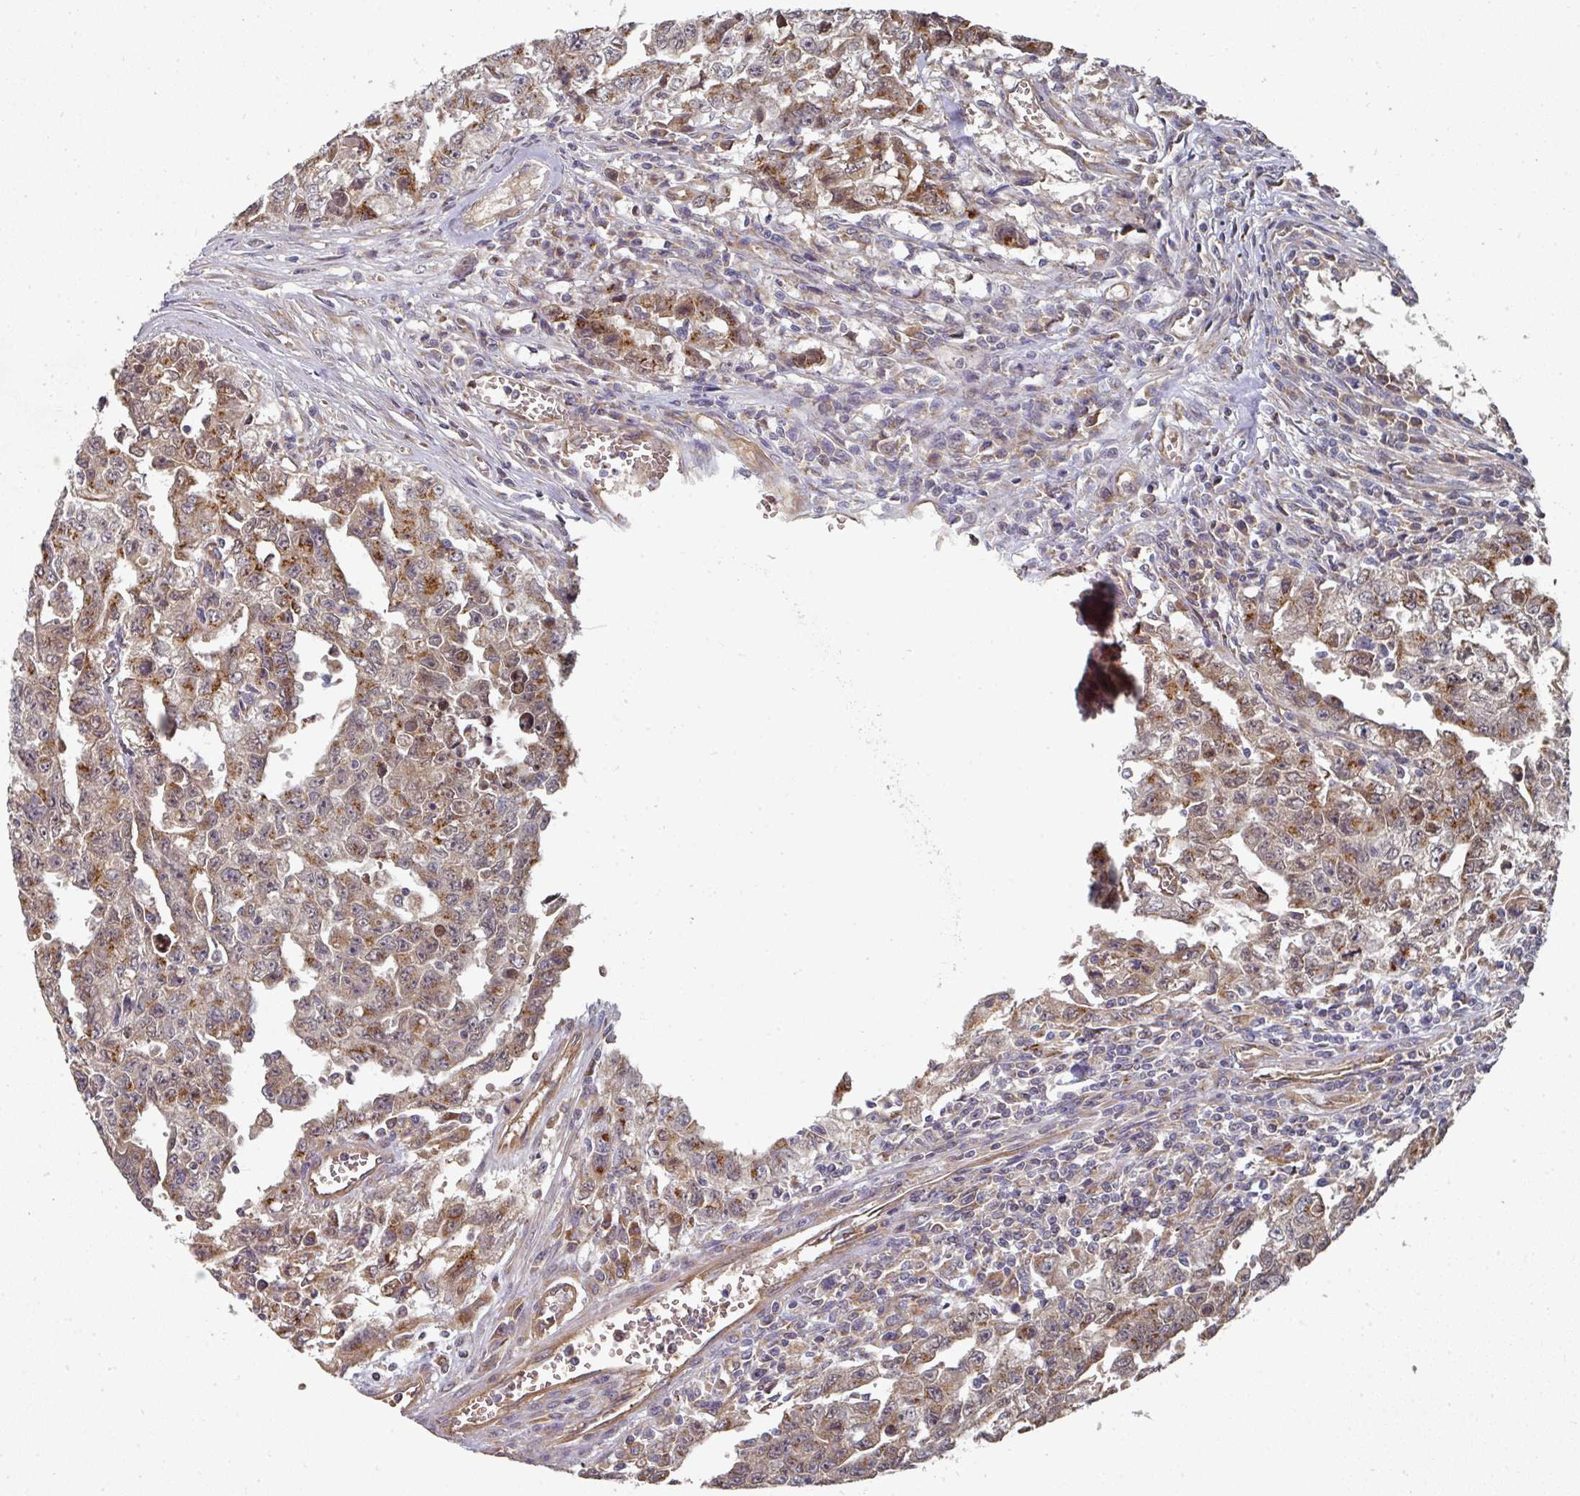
{"staining": {"intensity": "moderate", "quantity": ">75%", "location": "cytoplasmic/membranous"}, "tissue": "testis cancer", "cell_type": "Tumor cells", "image_type": "cancer", "snomed": [{"axis": "morphology", "description": "Carcinoma, Embryonal, NOS"}, {"axis": "topography", "description": "Testis"}], "caption": "Testis embryonal carcinoma was stained to show a protein in brown. There is medium levels of moderate cytoplasmic/membranous staining in about >75% of tumor cells.", "gene": "EDEM2", "patient": {"sex": "male", "age": 24}}